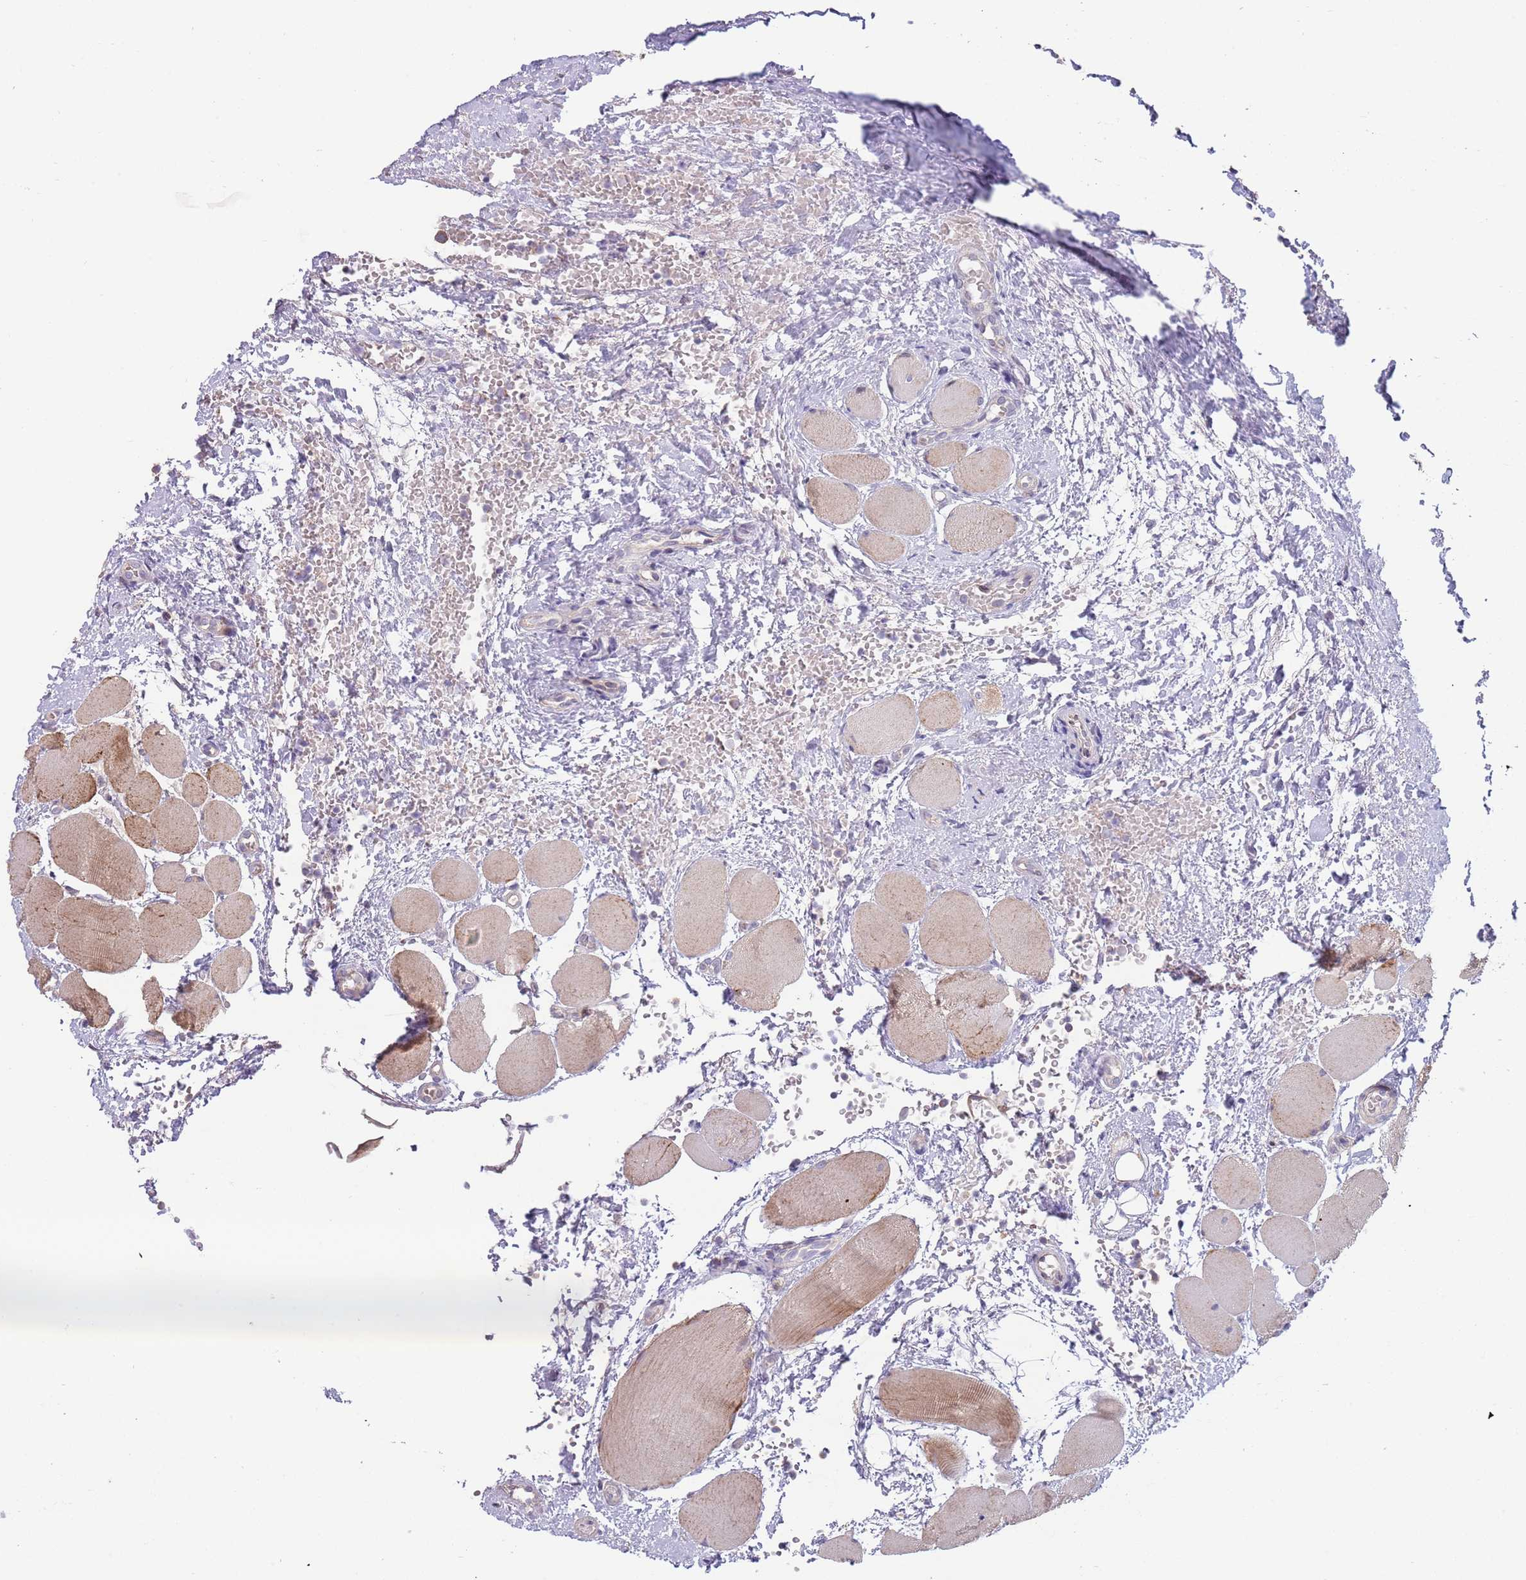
{"staining": {"intensity": "moderate", "quantity": "25%-75%", "location": "cytoplasmic/membranous"}, "tissue": "tonsil", "cell_type": "Germinal center cells", "image_type": "normal", "snomed": [{"axis": "morphology", "description": "Normal tissue, NOS"}, {"axis": "topography", "description": "Tonsil"}], "caption": "Moderate cytoplasmic/membranous expression for a protein is present in about 25%-75% of germinal center cells of normal tonsil using immunohistochemistry (IHC).", "gene": "ABCC10", "patient": {"sex": "female", "age": 19}}